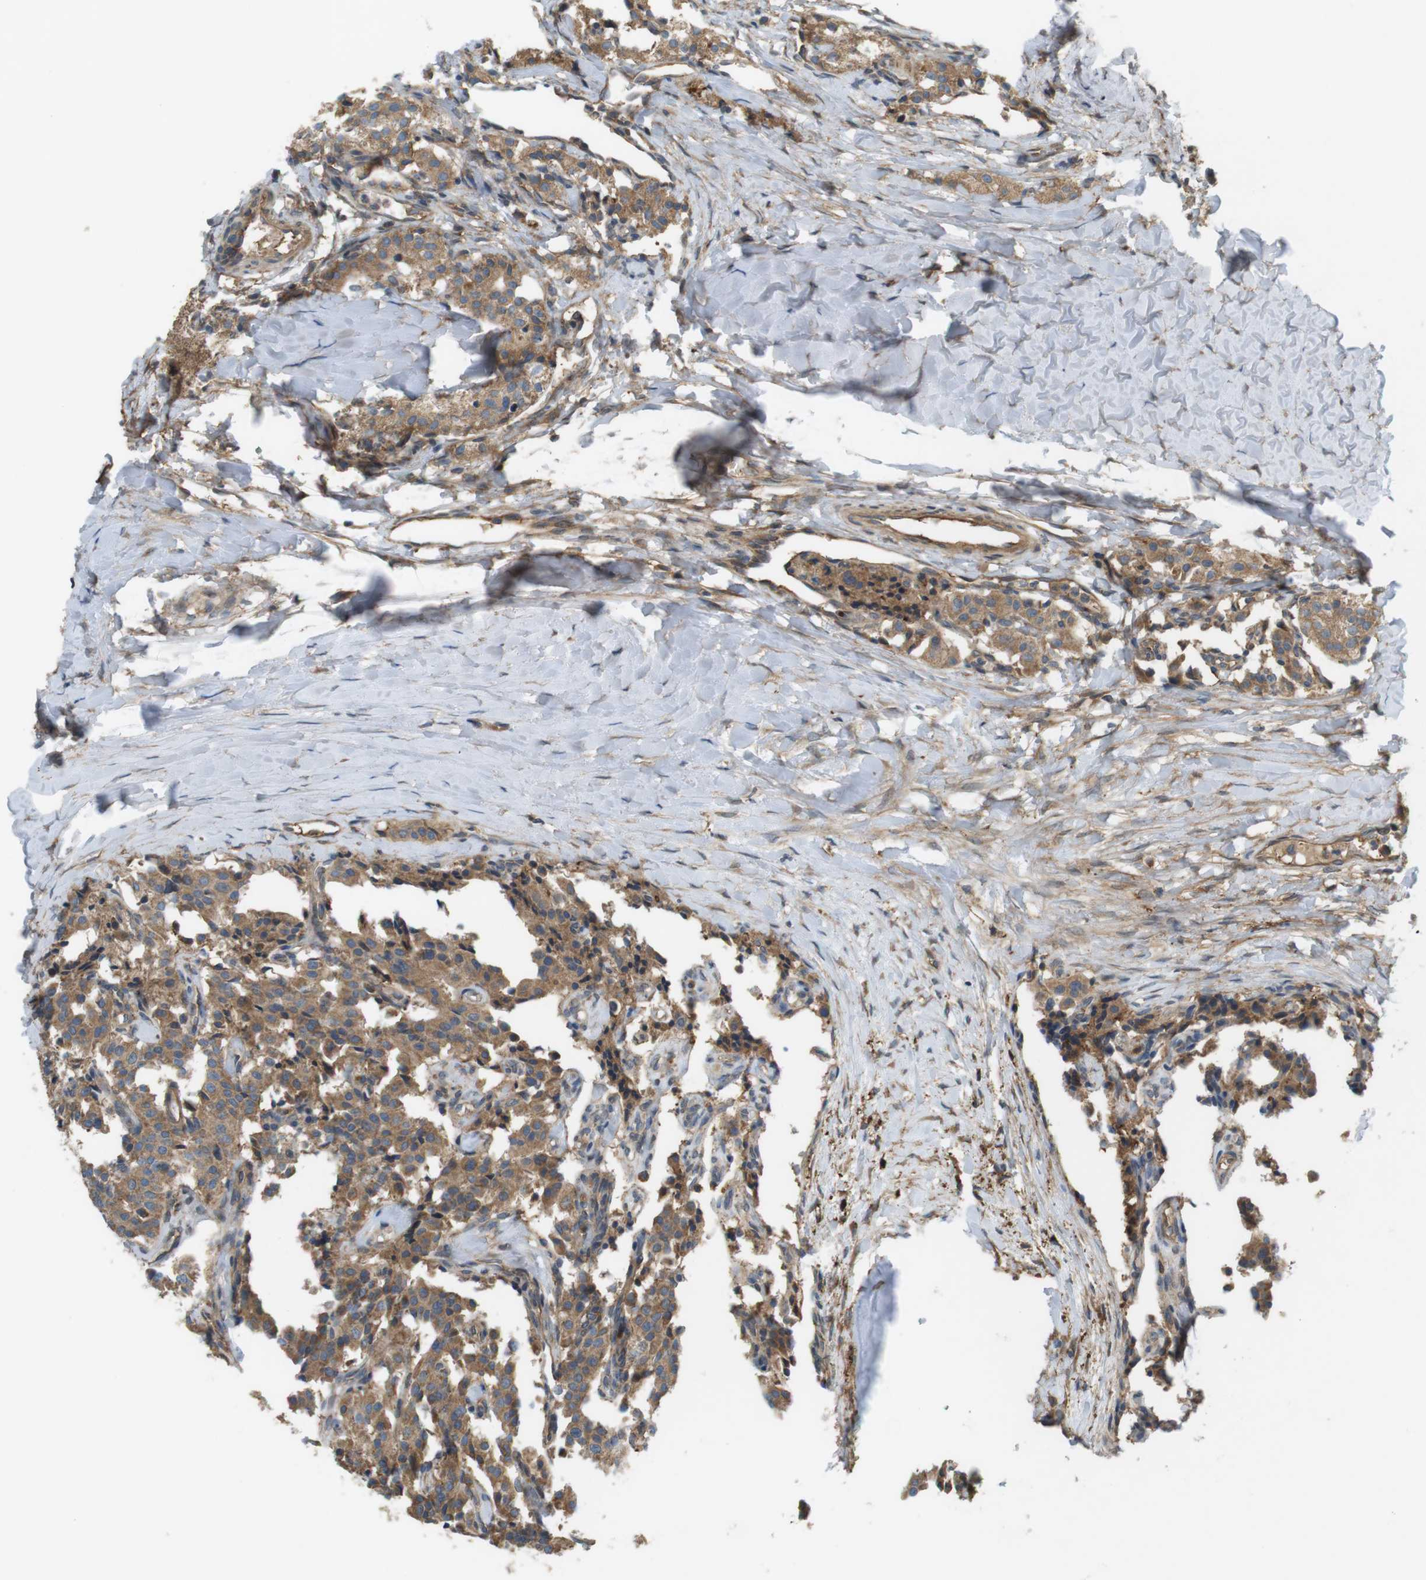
{"staining": {"intensity": "moderate", "quantity": ">75%", "location": "cytoplasmic/membranous"}, "tissue": "carcinoid", "cell_type": "Tumor cells", "image_type": "cancer", "snomed": [{"axis": "morphology", "description": "Carcinoid, malignant, NOS"}, {"axis": "topography", "description": "Lung"}], "caption": "Moderate cytoplasmic/membranous expression is identified in approximately >75% of tumor cells in carcinoid.", "gene": "DDAH2", "patient": {"sex": "male", "age": 30}}